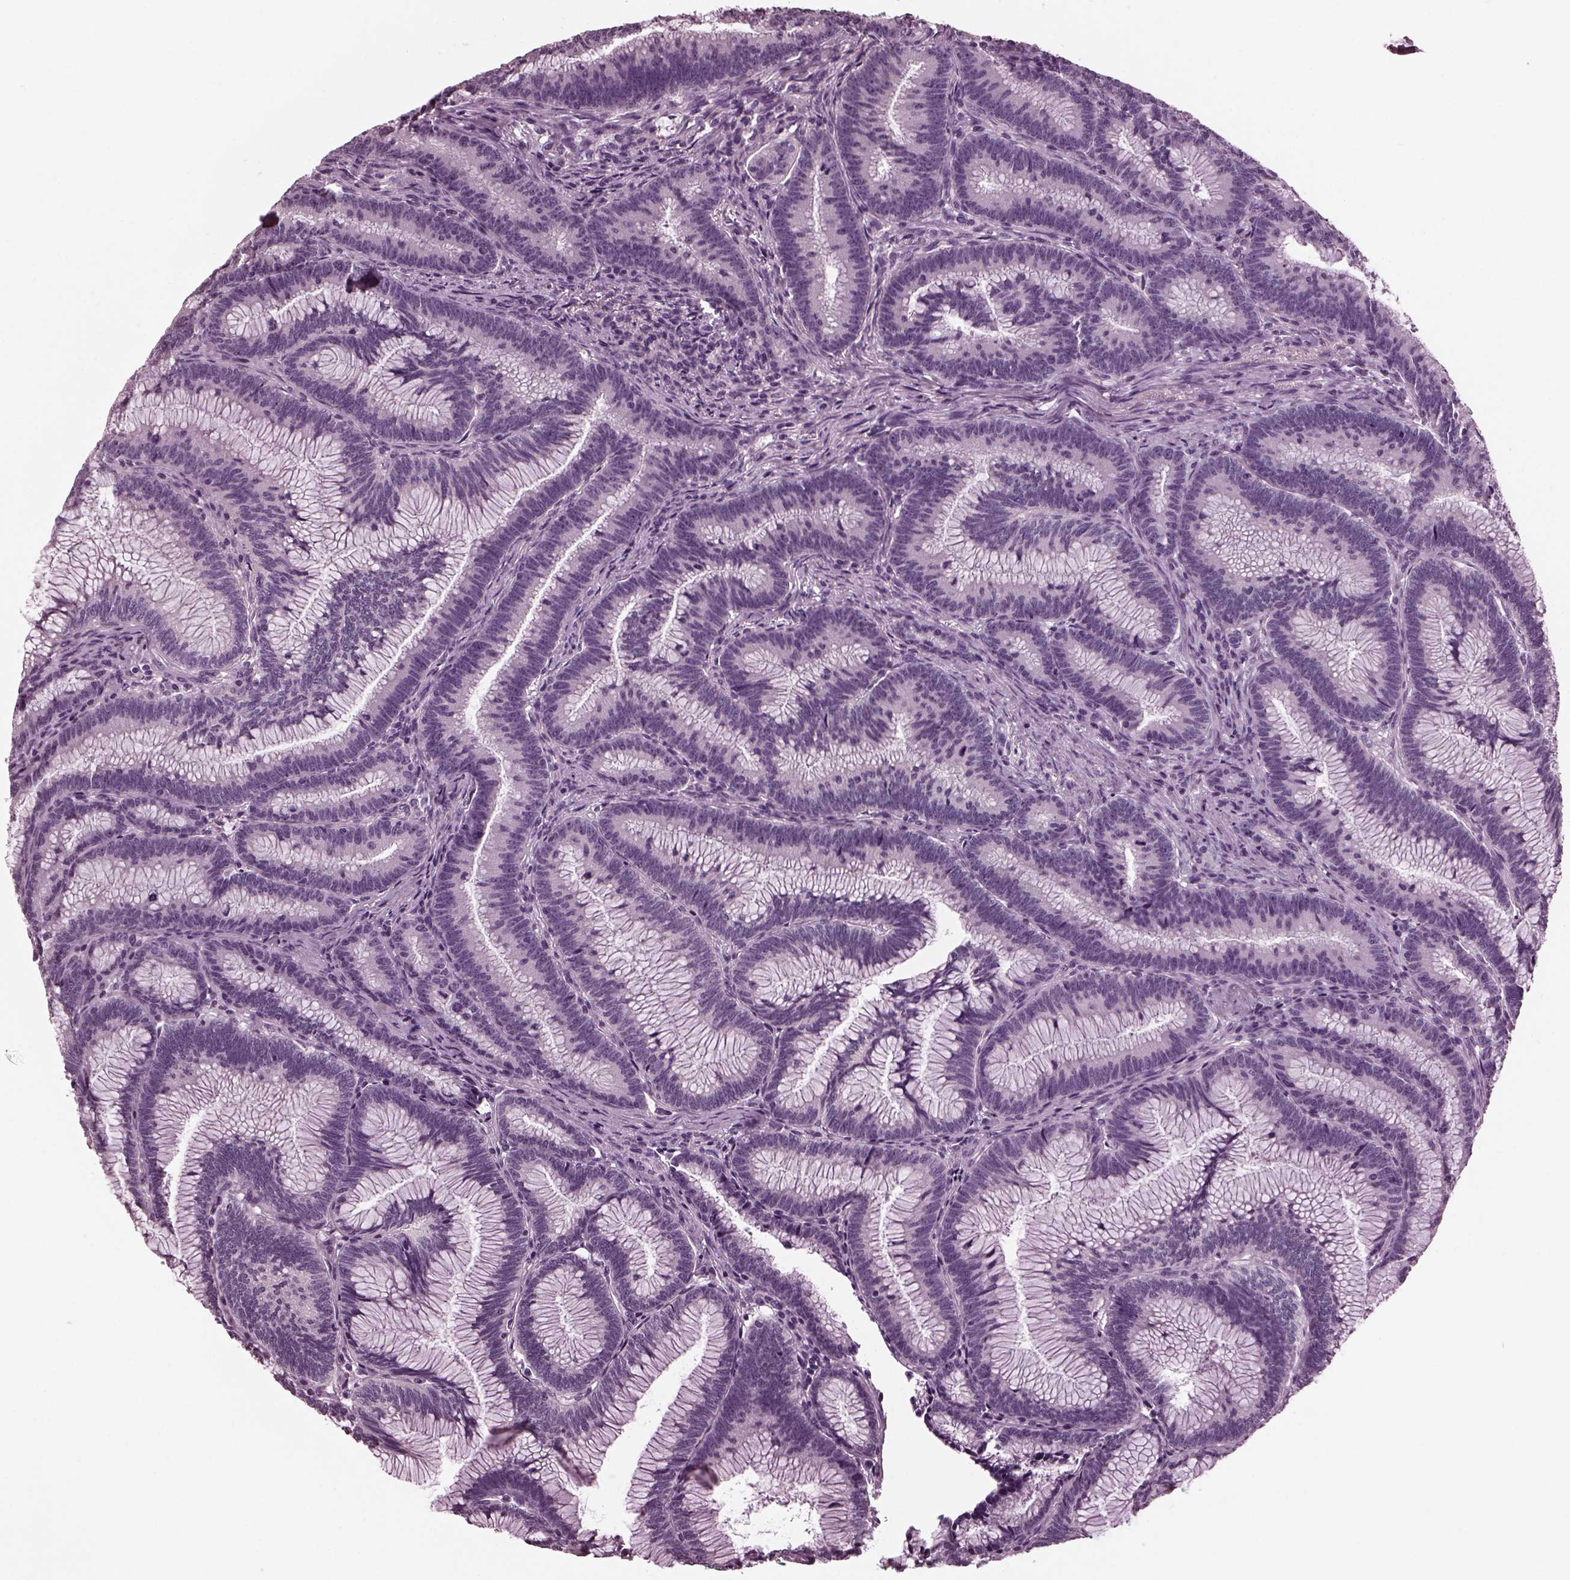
{"staining": {"intensity": "negative", "quantity": "none", "location": "none"}, "tissue": "colorectal cancer", "cell_type": "Tumor cells", "image_type": "cancer", "snomed": [{"axis": "morphology", "description": "Adenocarcinoma, NOS"}, {"axis": "topography", "description": "Colon"}], "caption": "Tumor cells show no significant expression in colorectal cancer (adenocarcinoma).", "gene": "MIB2", "patient": {"sex": "female", "age": 78}}